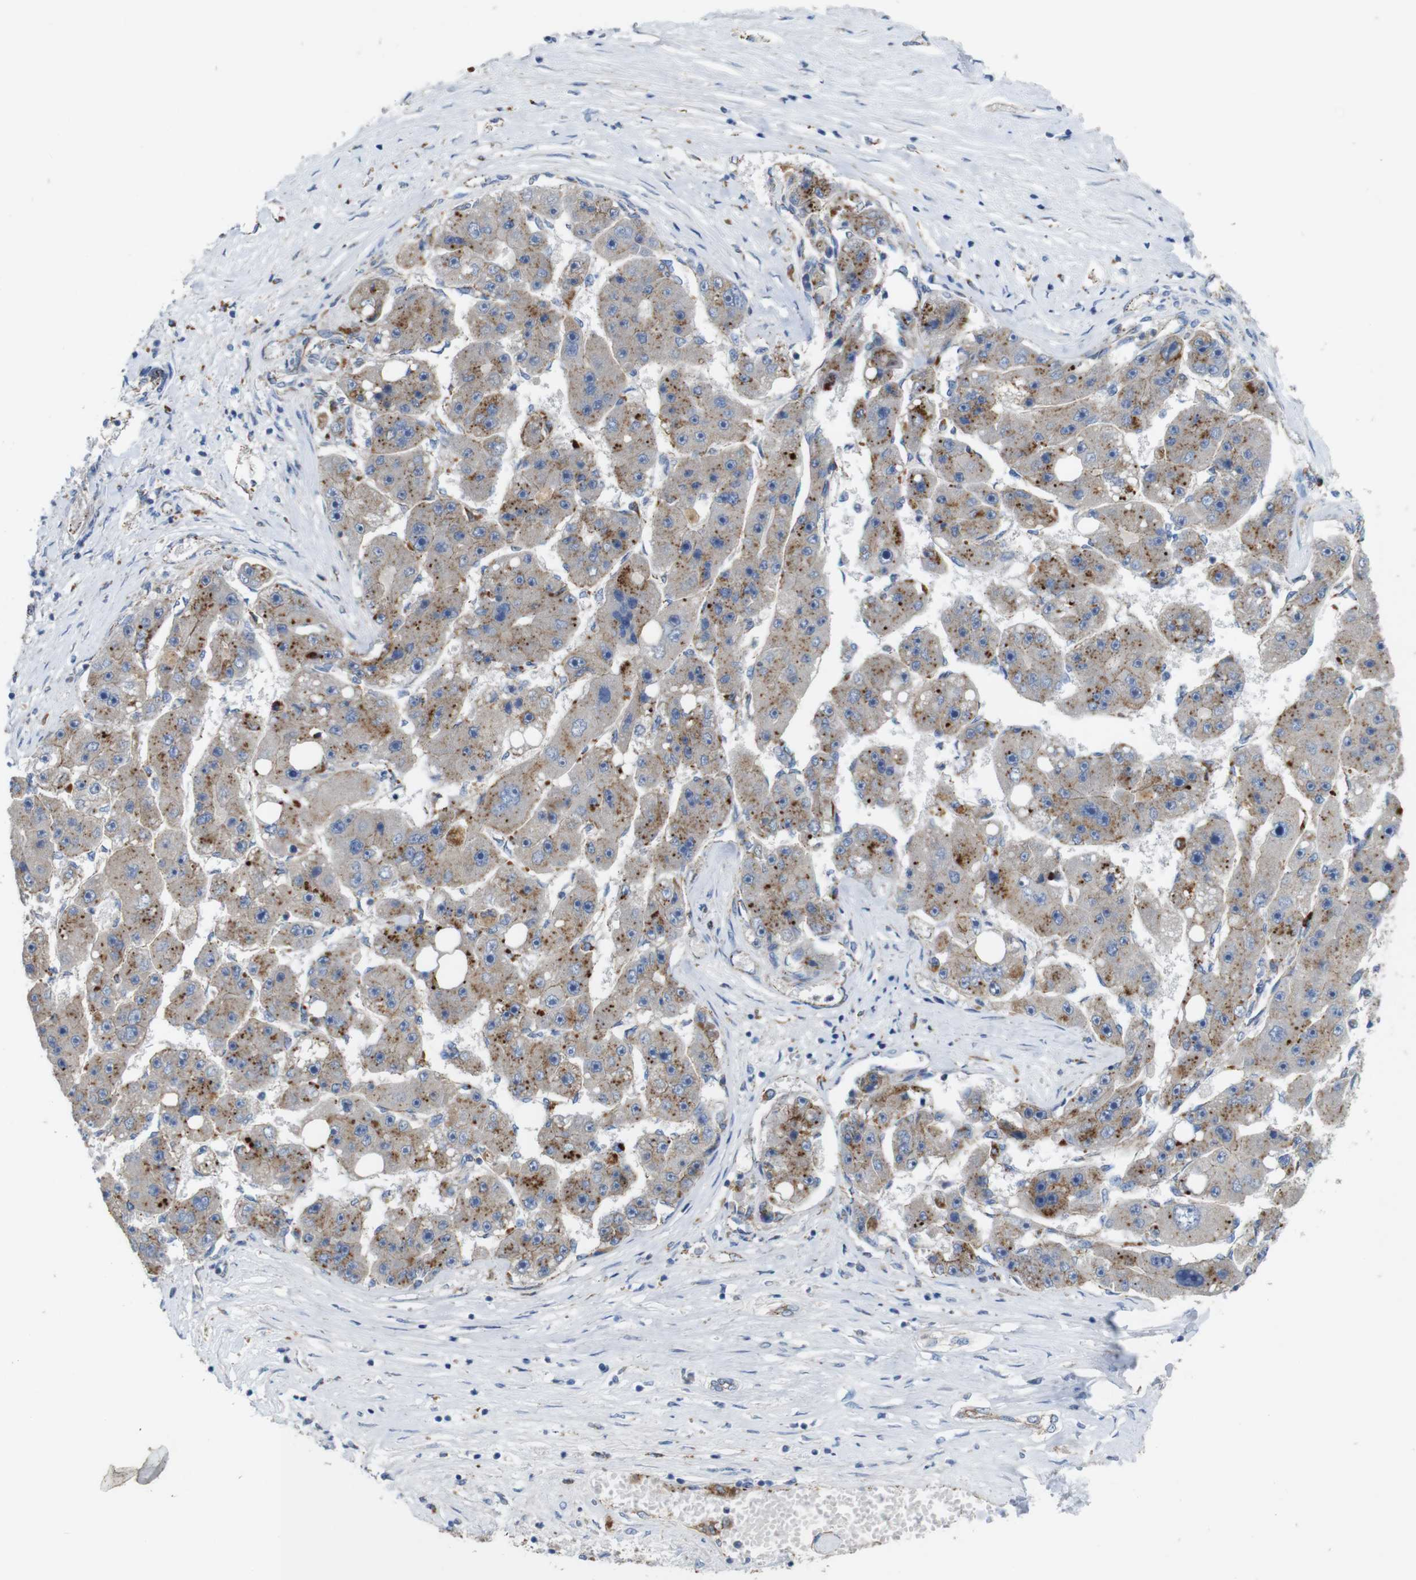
{"staining": {"intensity": "moderate", "quantity": "25%-75%", "location": "cytoplasmic/membranous"}, "tissue": "liver cancer", "cell_type": "Tumor cells", "image_type": "cancer", "snomed": [{"axis": "morphology", "description": "Carcinoma, Hepatocellular, NOS"}, {"axis": "topography", "description": "Liver"}], "caption": "A brown stain labels moderate cytoplasmic/membranous positivity of a protein in liver cancer (hepatocellular carcinoma) tumor cells.", "gene": "NHLRC3", "patient": {"sex": "female", "age": 61}}